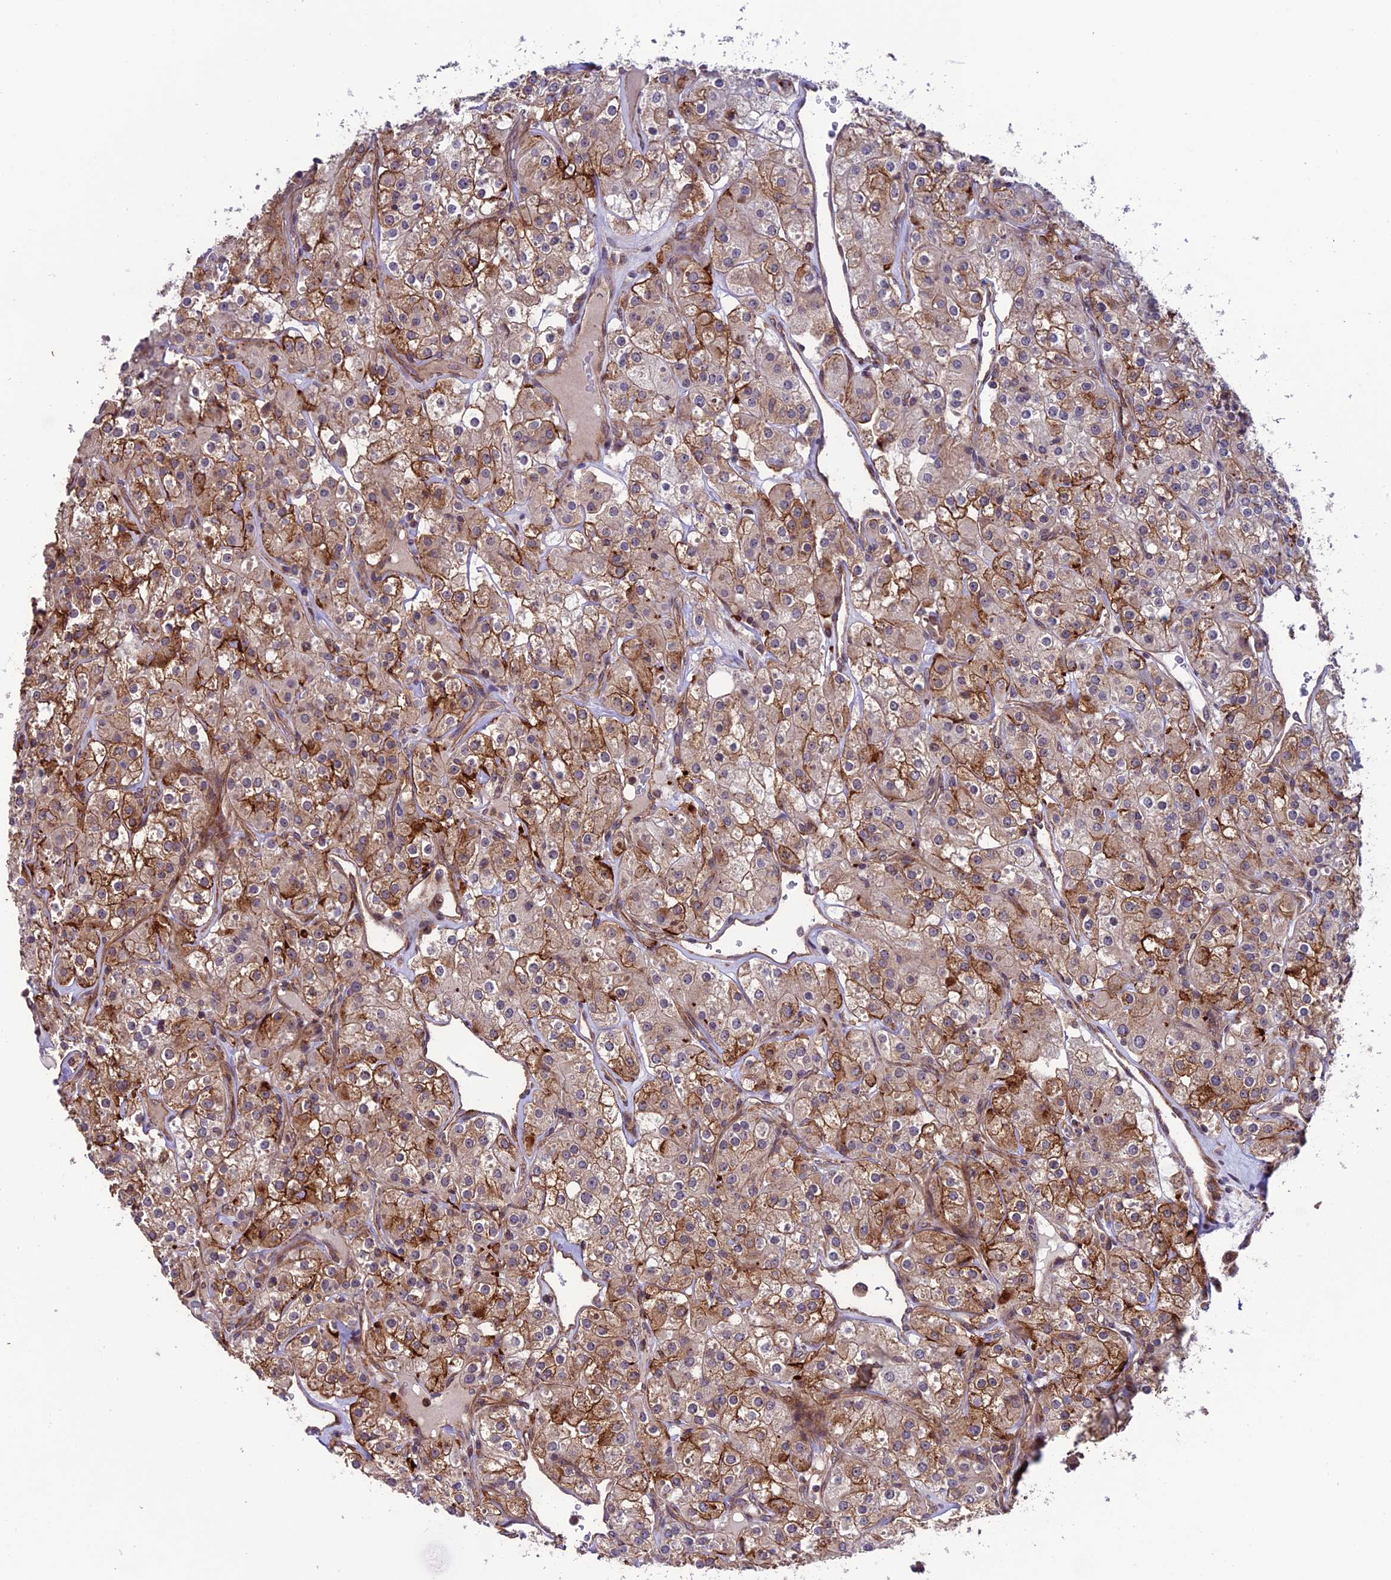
{"staining": {"intensity": "moderate", "quantity": ">75%", "location": "cytoplasmic/membranous"}, "tissue": "renal cancer", "cell_type": "Tumor cells", "image_type": "cancer", "snomed": [{"axis": "morphology", "description": "Adenocarcinoma, NOS"}, {"axis": "topography", "description": "Kidney"}], "caption": "Immunohistochemical staining of human renal cancer (adenocarcinoma) displays medium levels of moderate cytoplasmic/membranous protein expression in about >75% of tumor cells.", "gene": "TNIP3", "patient": {"sex": "male", "age": 77}}